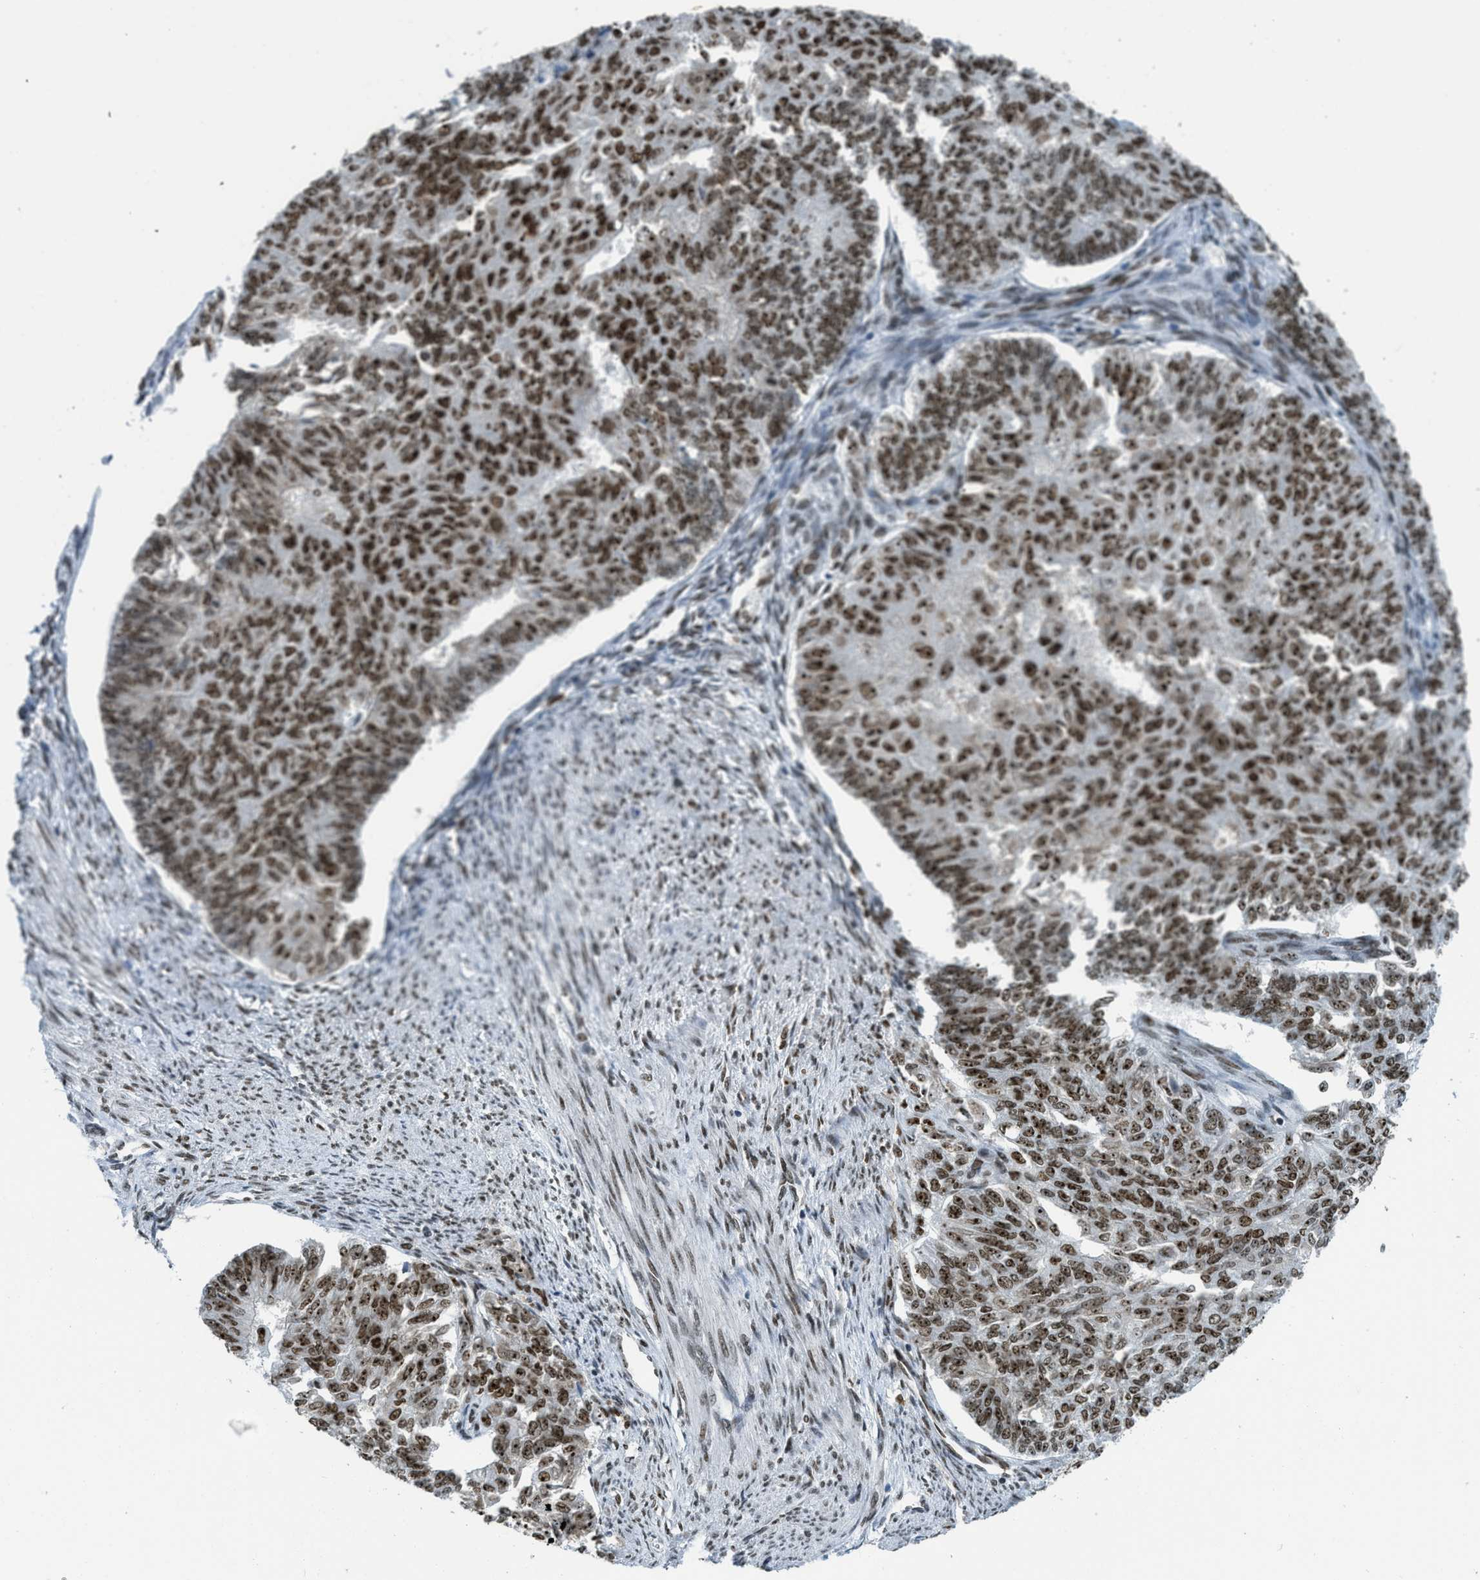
{"staining": {"intensity": "strong", "quantity": ">75%", "location": "nuclear"}, "tissue": "endometrial cancer", "cell_type": "Tumor cells", "image_type": "cancer", "snomed": [{"axis": "morphology", "description": "Adenocarcinoma, NOS"}, {"axis": "topography", "description": "Endometrium"}], "caption": "A micrograph showing strong nuclear staining in approximately >75% of tumor cells in adenocarcinoma (endometrial), as visualized by brown immunohistochemical staining.", "gene": "URB1", "patient": {"sex": "female", "age": 32}}